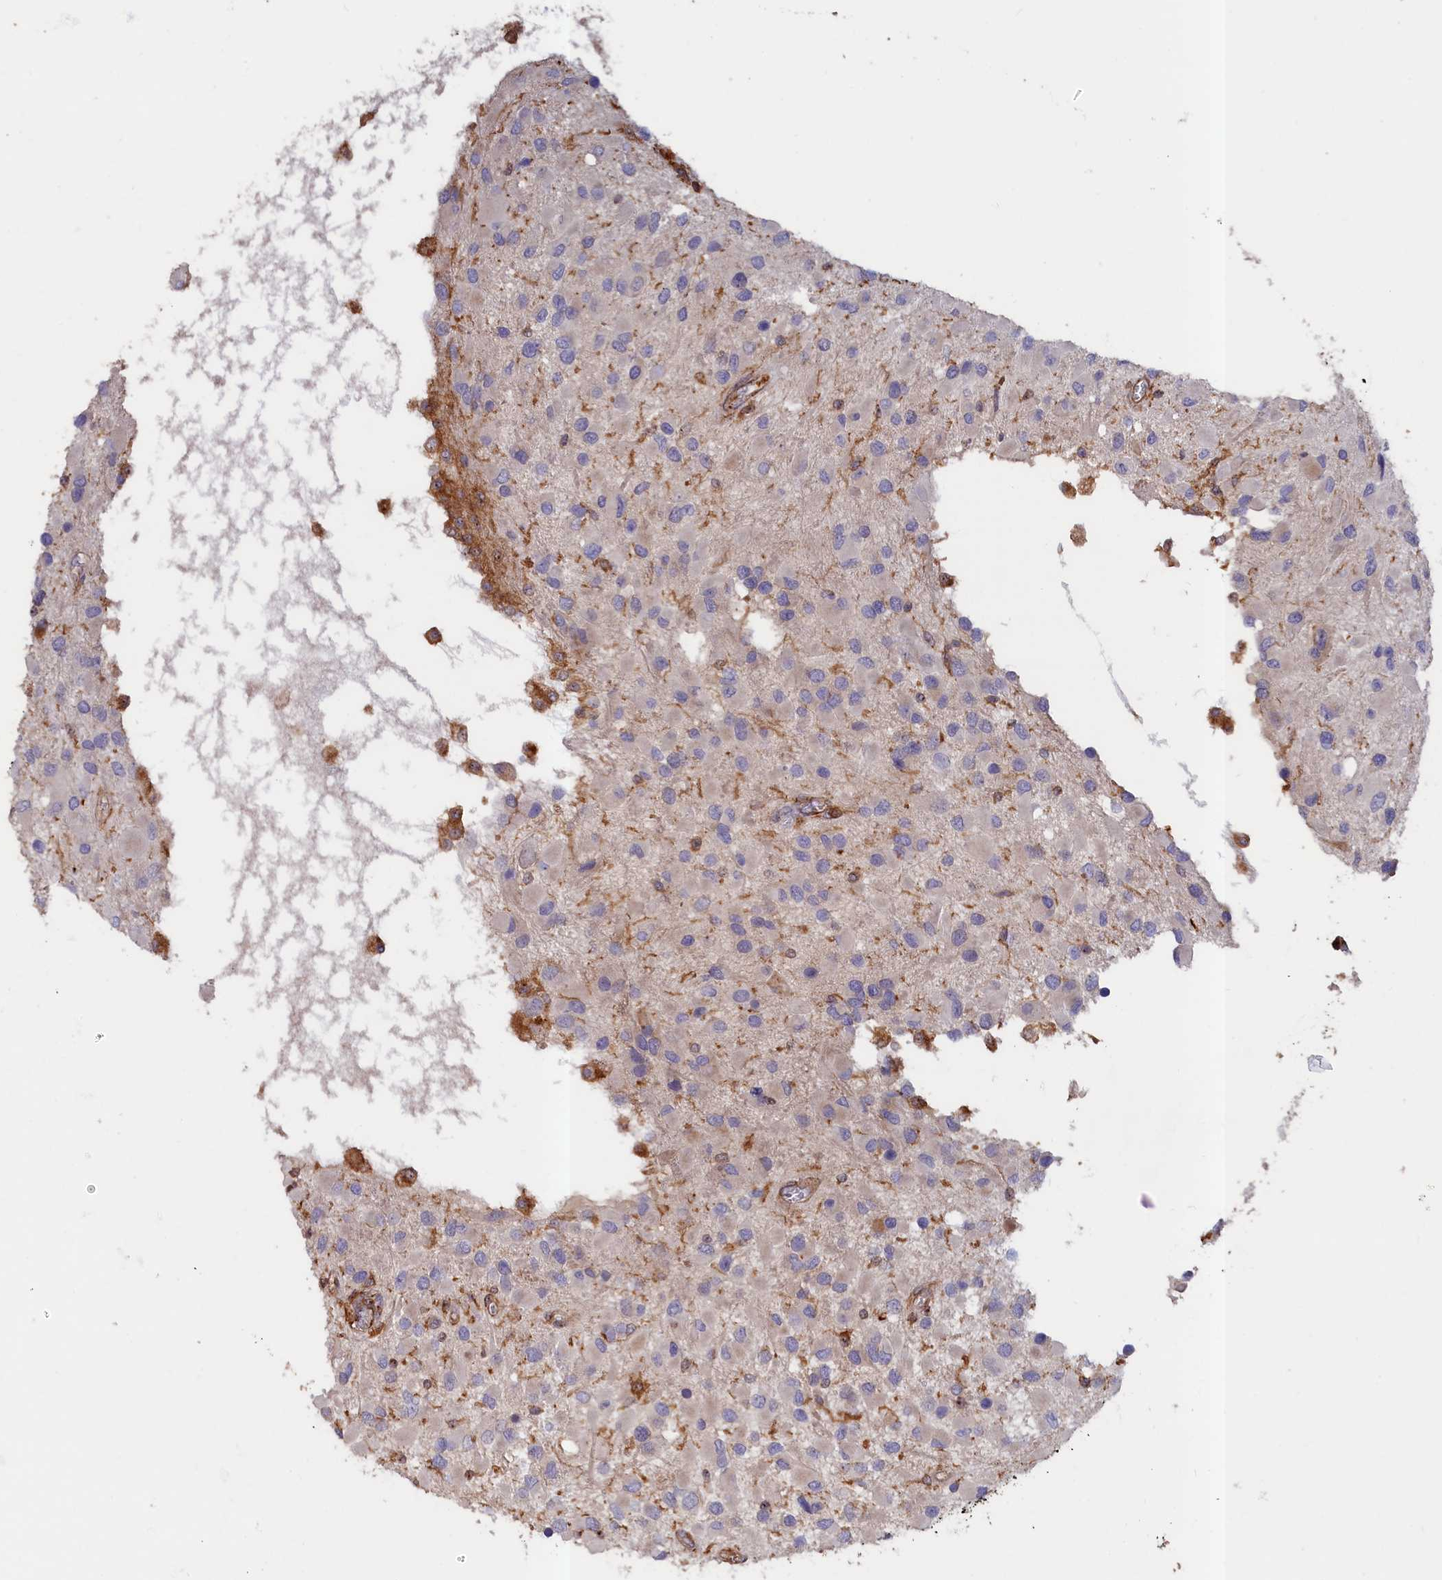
{"staining": {"intensity": "negative", "quantity": "none", "location": "none"}, "tissue": "glioma", "cell_type": "Tumor cells", "image_type": "cancer", "snomed": [{"axis": "morphology", "description": "Glioma, malignant, High grade"}, {"axis": "topography", "description": "Brain"}], "caption": "IHC of human malignant glioma (high-grade) demonstrates no staining in tumor cells.", "gene": "ANKRD27", "patient": {"sex": "male", "age": 53}}